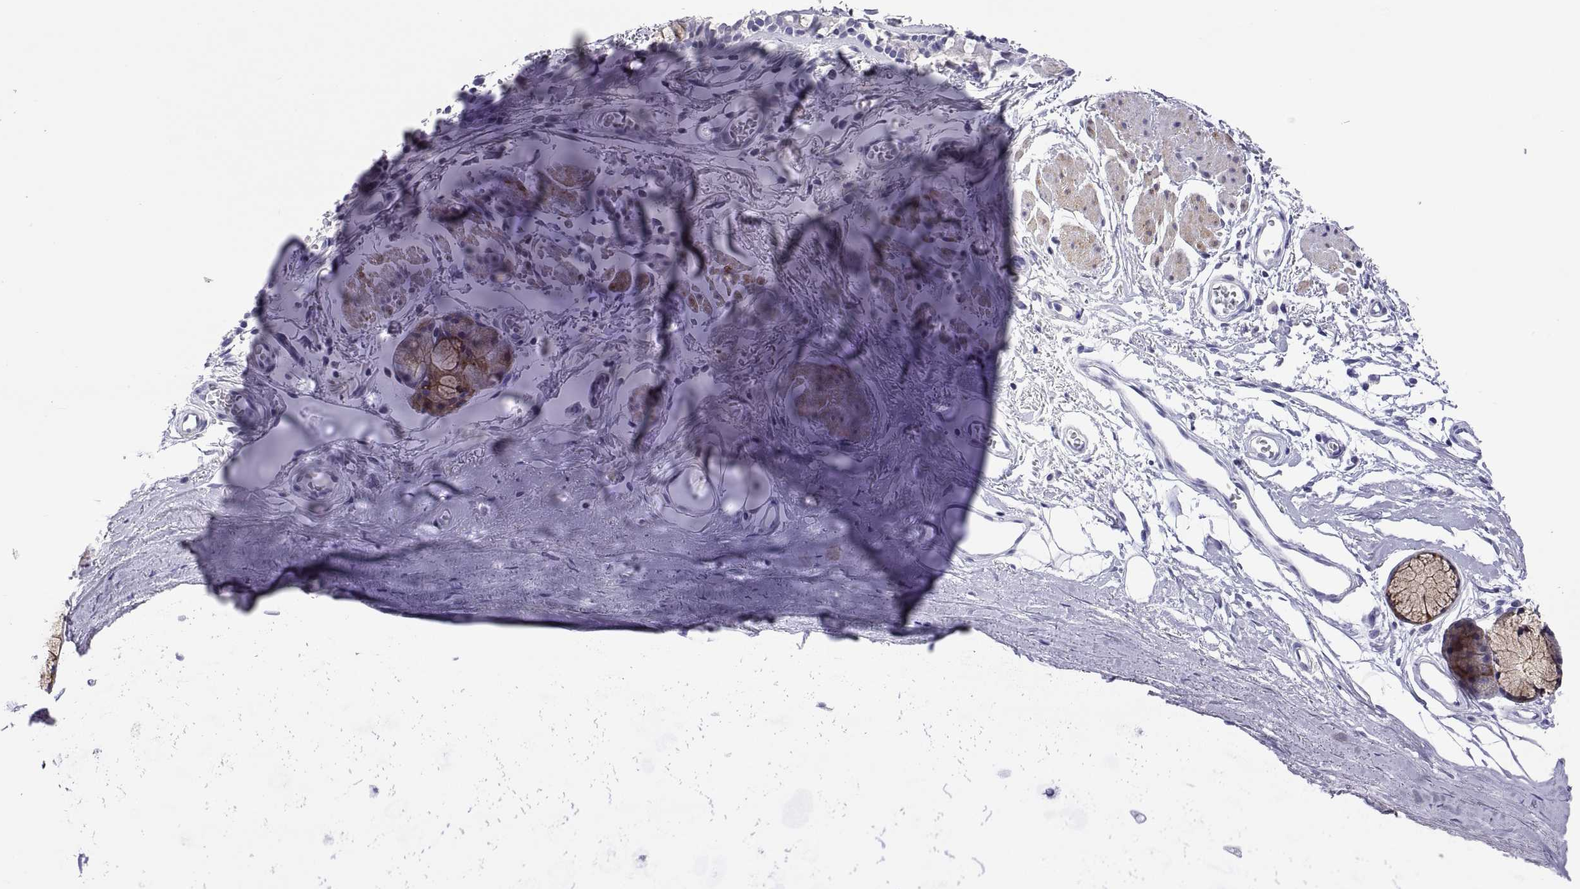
{"staining": {"intensity": "negative", "quantity": "none", "location": "none"}, "tissue": "adipose tissue", "cell_type": "Adipocytes", "image_type": "normal", "snomed": [{"axis": "morphology", "description": "Normal tissue, NOS"}, {"axis": "topography", "description": "Cartilage tissue"}, {"axis": "topography", "description": "Bronchus"}], "caption": "This is an IHC histopathology image of benign adipose tissue. There is no positivity in adipocytes.", "gene": "CHCT1", "patient": {"sex": "female", "age": 79}}